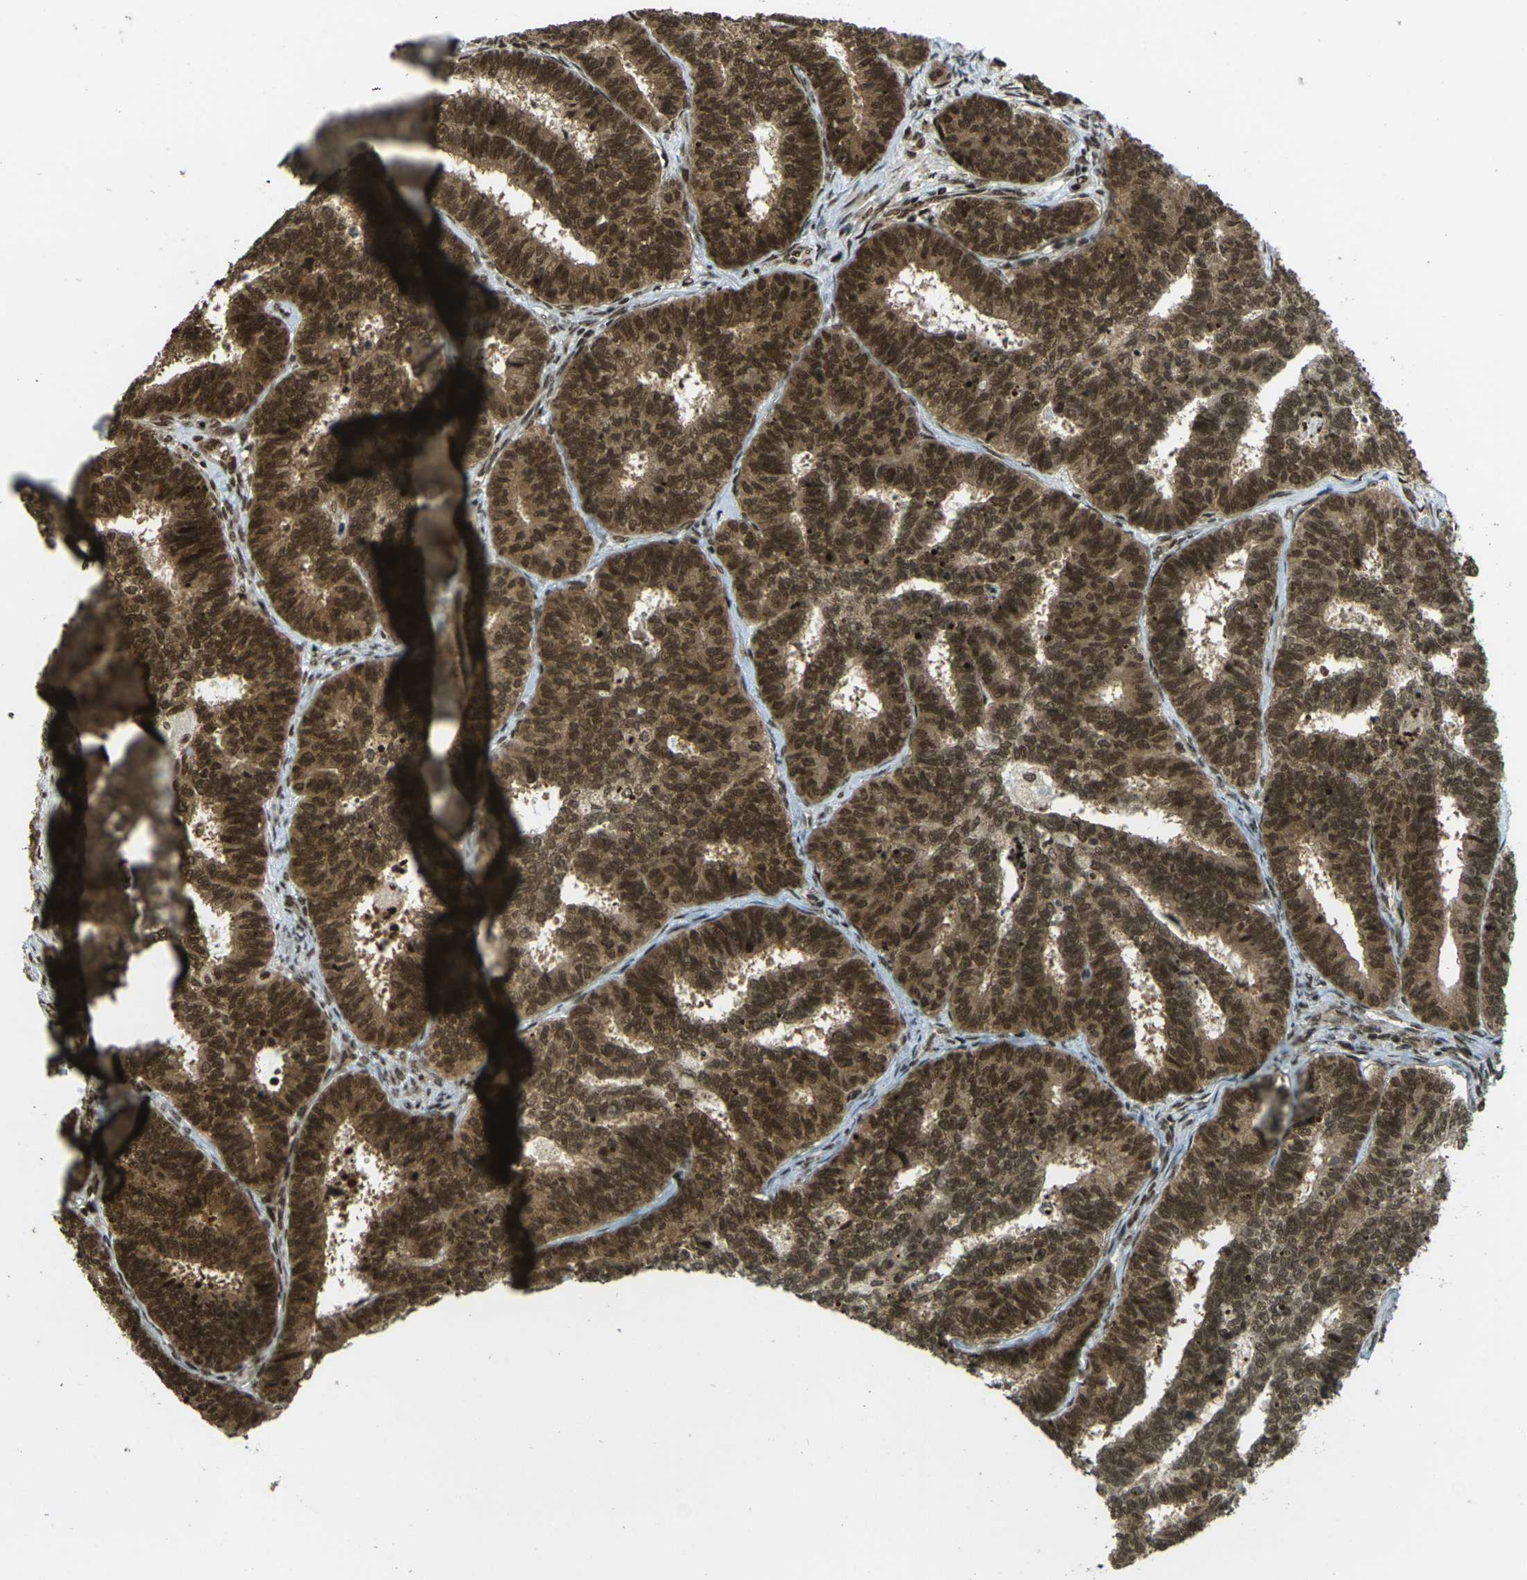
{"staining": {"intensity": "strong", "quantity": ">75%", "location": "cytoplasmic/membranous,nuclear"}, "tissue": "endometrial cancer", "cell_type": "Tumor cells", "image_type": "cancer", "snomed": [{"axis": "morphology", "description": "Adenocarcinoma, NOS"}, {"axis": "topography", "description": "Endometrium"}], "caption": "A brown stain highlights strong cytoplasmic/membranous and nuclear positivity of a protein in endometrial cancer (adenocarcinoma) tumor cells. Immunohistochemistry (ihc) stains the protein in brown and the nuclei are stained blue.", "gene": "RUVBL2", "patient": {"sex": "female", "age": 70}}